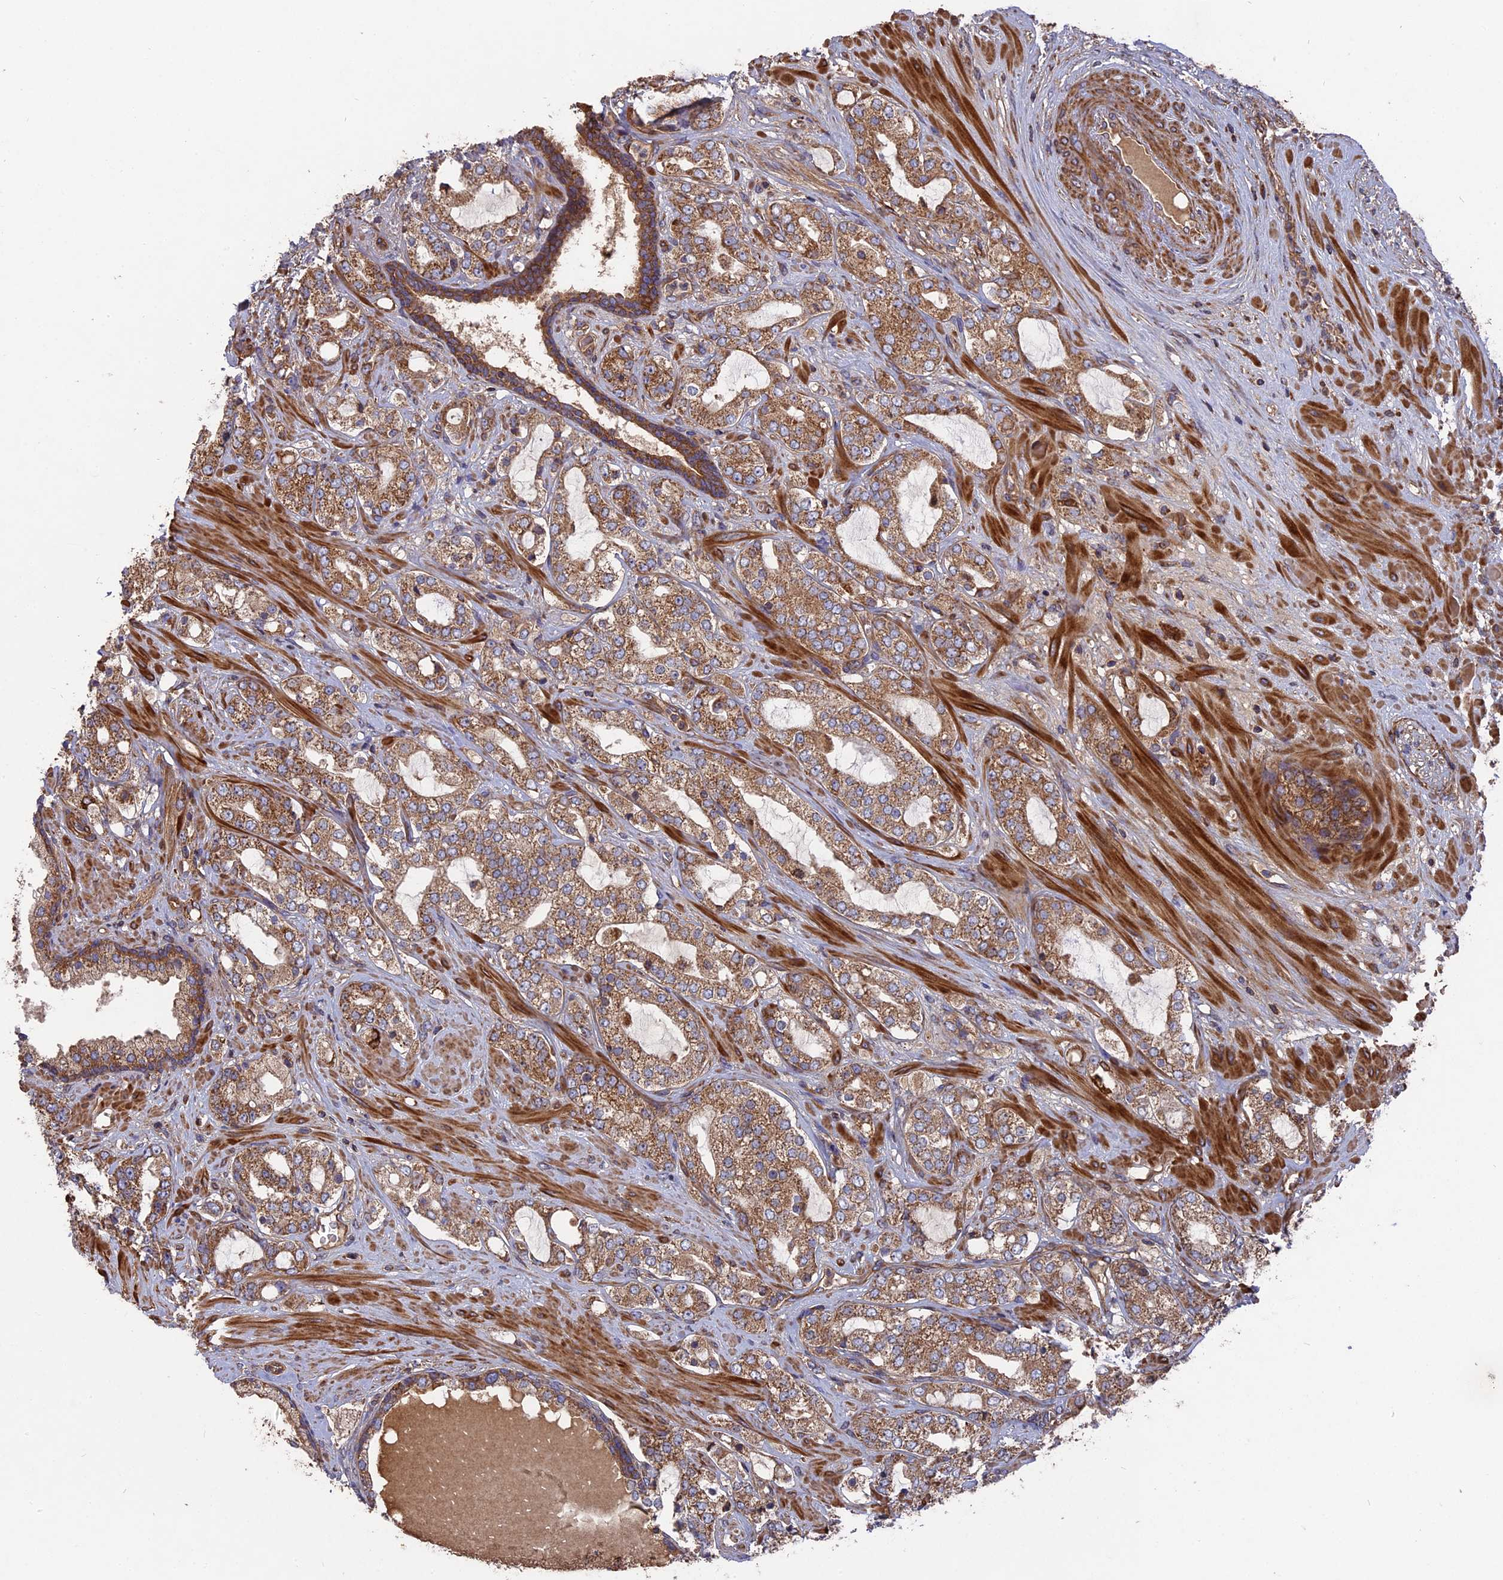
{"staining": {"intensity": "moderate", "quantity": ">75%", "location": "cytoplasmic/membranous"}, "tissue": "prostate cancer", "cell_type": "Tumor cells", "image_type": "cancer", "snomed": [{"axis": "morphology", "description": "Adenocarcinoma, High grade"}, {"axis": "topography", "description": "Prostate"}], "caption": "A brown stain highlights moderate cytoplasmic/membranous staining of a protein in adenocarcinoma (high-grade) (prostate) tumor cells. (DAB IHC with brightfield microscopy, high magnification).", "gene": "TELO2", "patient": {"sex": "male", "age": 64}}